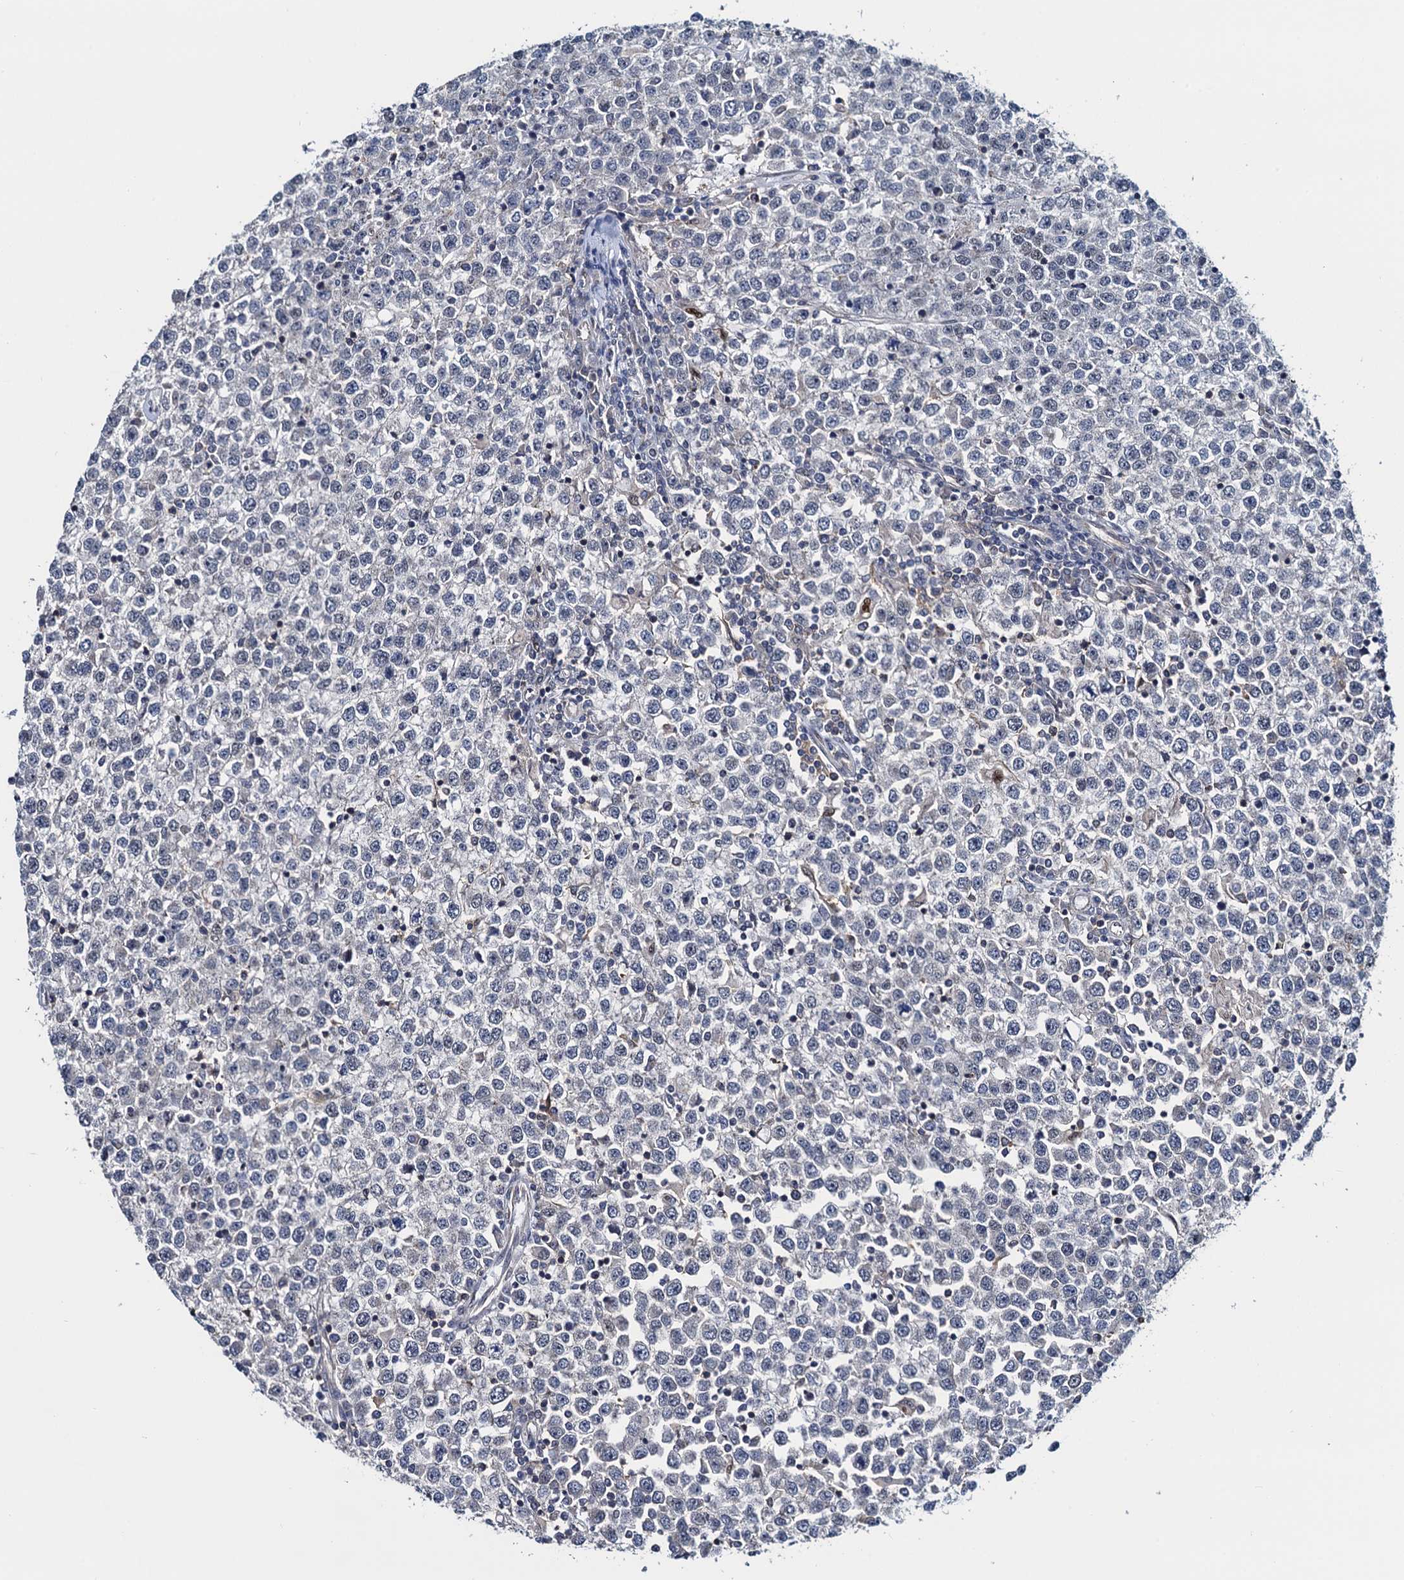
{"staining": {"intensity": "negative", "quantity": "none", "location": "none"}, "tissue": "testis cancer", "cell_type": "Tumor cells", "image_type": "cancer", "snomed": [{"axis": "morphology", "description": "Seminoma, NOS"}, {"axis": "topography", "description": "Testis"}], "caption": "The photomicrograph demonstrates no significant staining in tumor cells of testis cancer (seminoma).", "gene": "RNF125", "patient": {"sex": "male", "age": 65}}